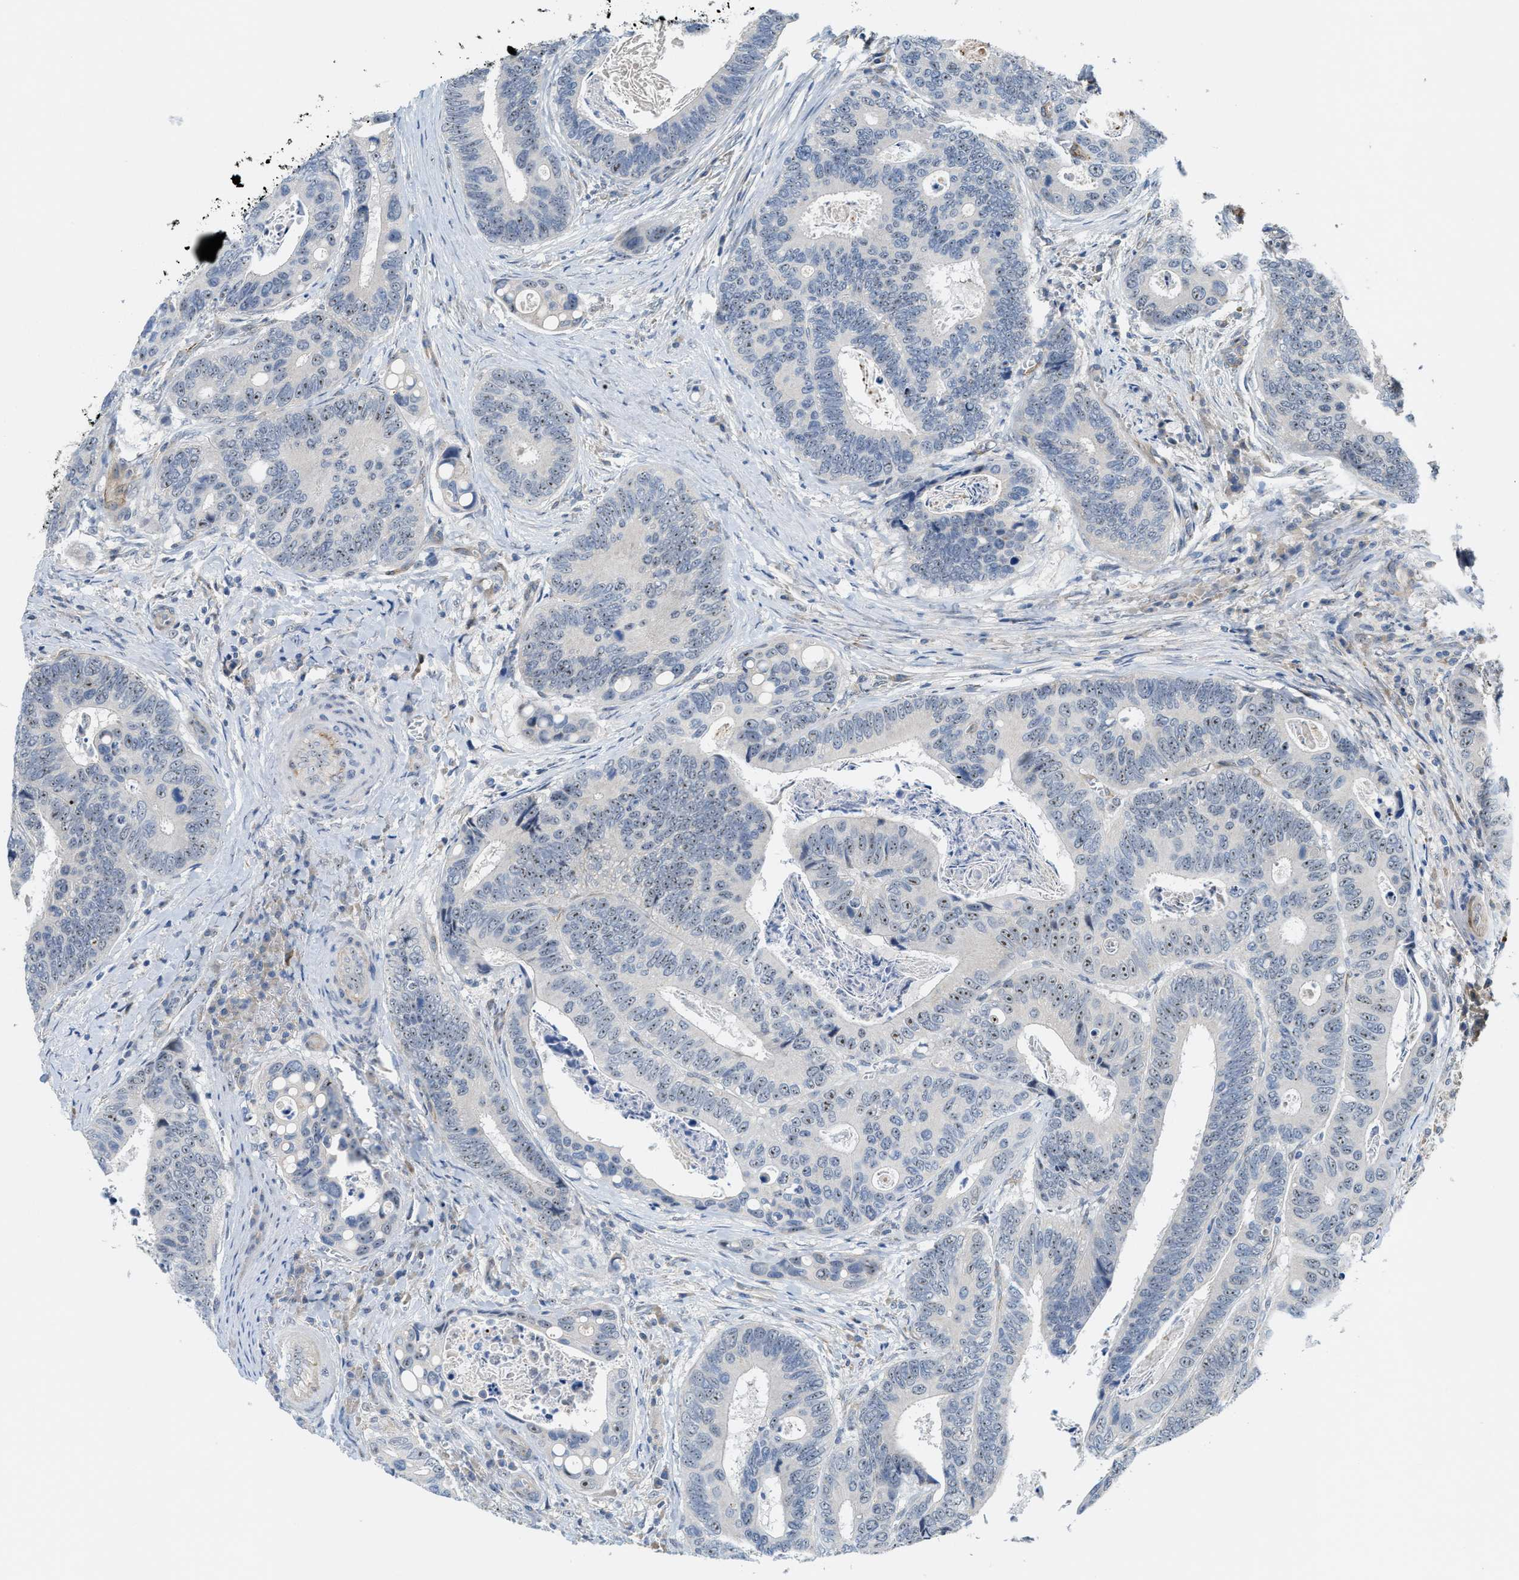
{"staining": {"intensity": "weak", "quantity": "25%-75%", "location": "nuclear"}, "tissue": "colorectal cancer", "cell_type": "Tumor cells", "image_type": "cancer", "snomed": [{"axis": "morphology", "description": "Inflammation, NOS"}, {"axis": "morphology", "description": "Adenocarcinoma, NOS"}, {"axis": "topography", "description": "Colon"}], "caption": "Adenocarcinoma (colorectal) tissue shows weak nuclear staining in about 25%-75% of tumor cells (Stains: DAB (3,3'-diaminobenzidine) in brown, nuclei in blue, Microscopy: brightfield microscopy at high magnification).", "gene": "ZNF783", "patient": {"sex": "male", "age": 72}}